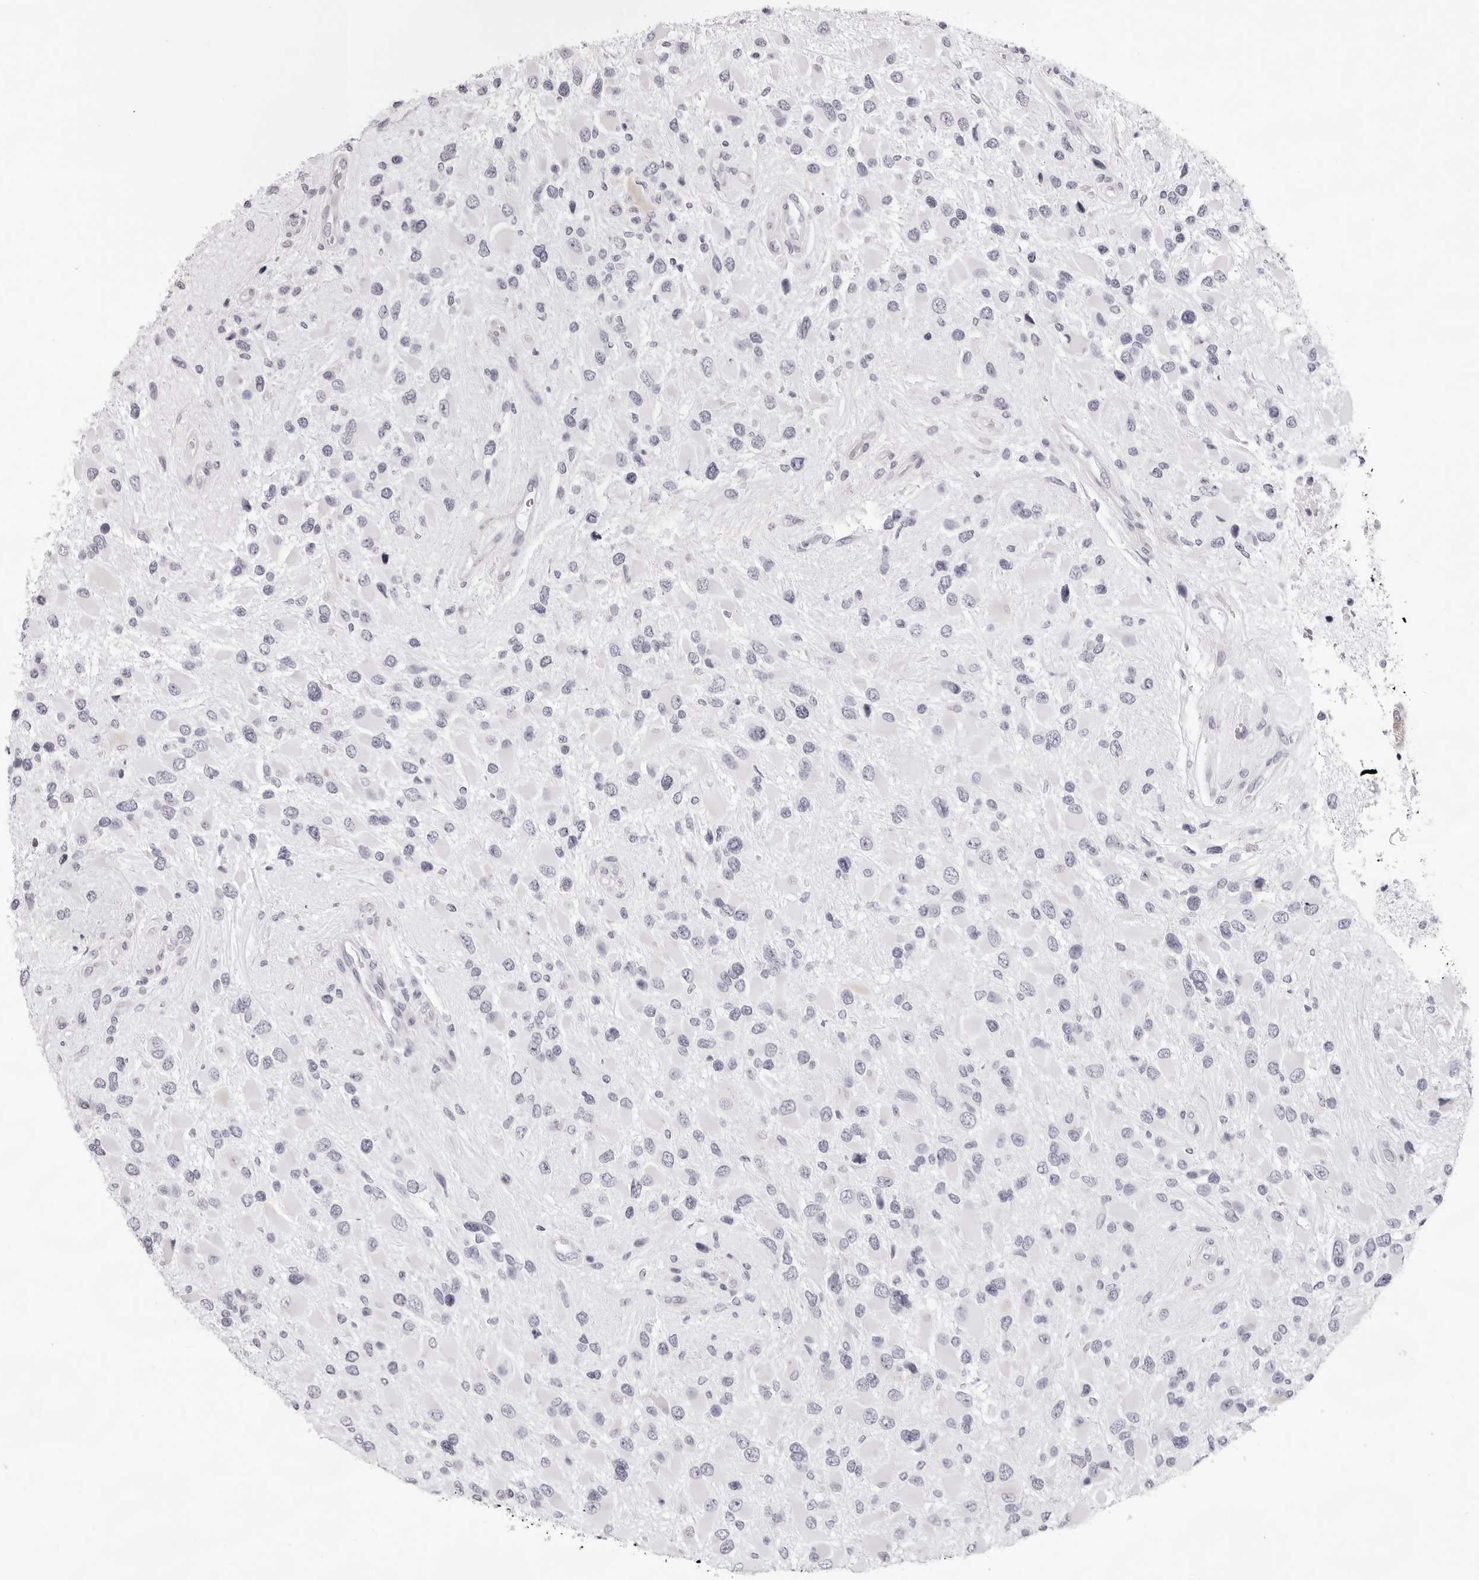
{"staining": {"intensity": "negative", "quantity": "none", "location": "none"}, "tissue": "glioma", "cell_type": "Tumor cells", "image_type": "cancer", "snomed": [{"axis": "morphology", "description": "Glioma, malignant, High grade"}, {"axis": "topography", "description": "Brain"}], "caption": "Human high-grade glioma (malignant) stained for a protein using IHC reveals no positivity in tumor cells.", "gene": "SMIM2", "patient": {"sex": "male", "age": 53}}